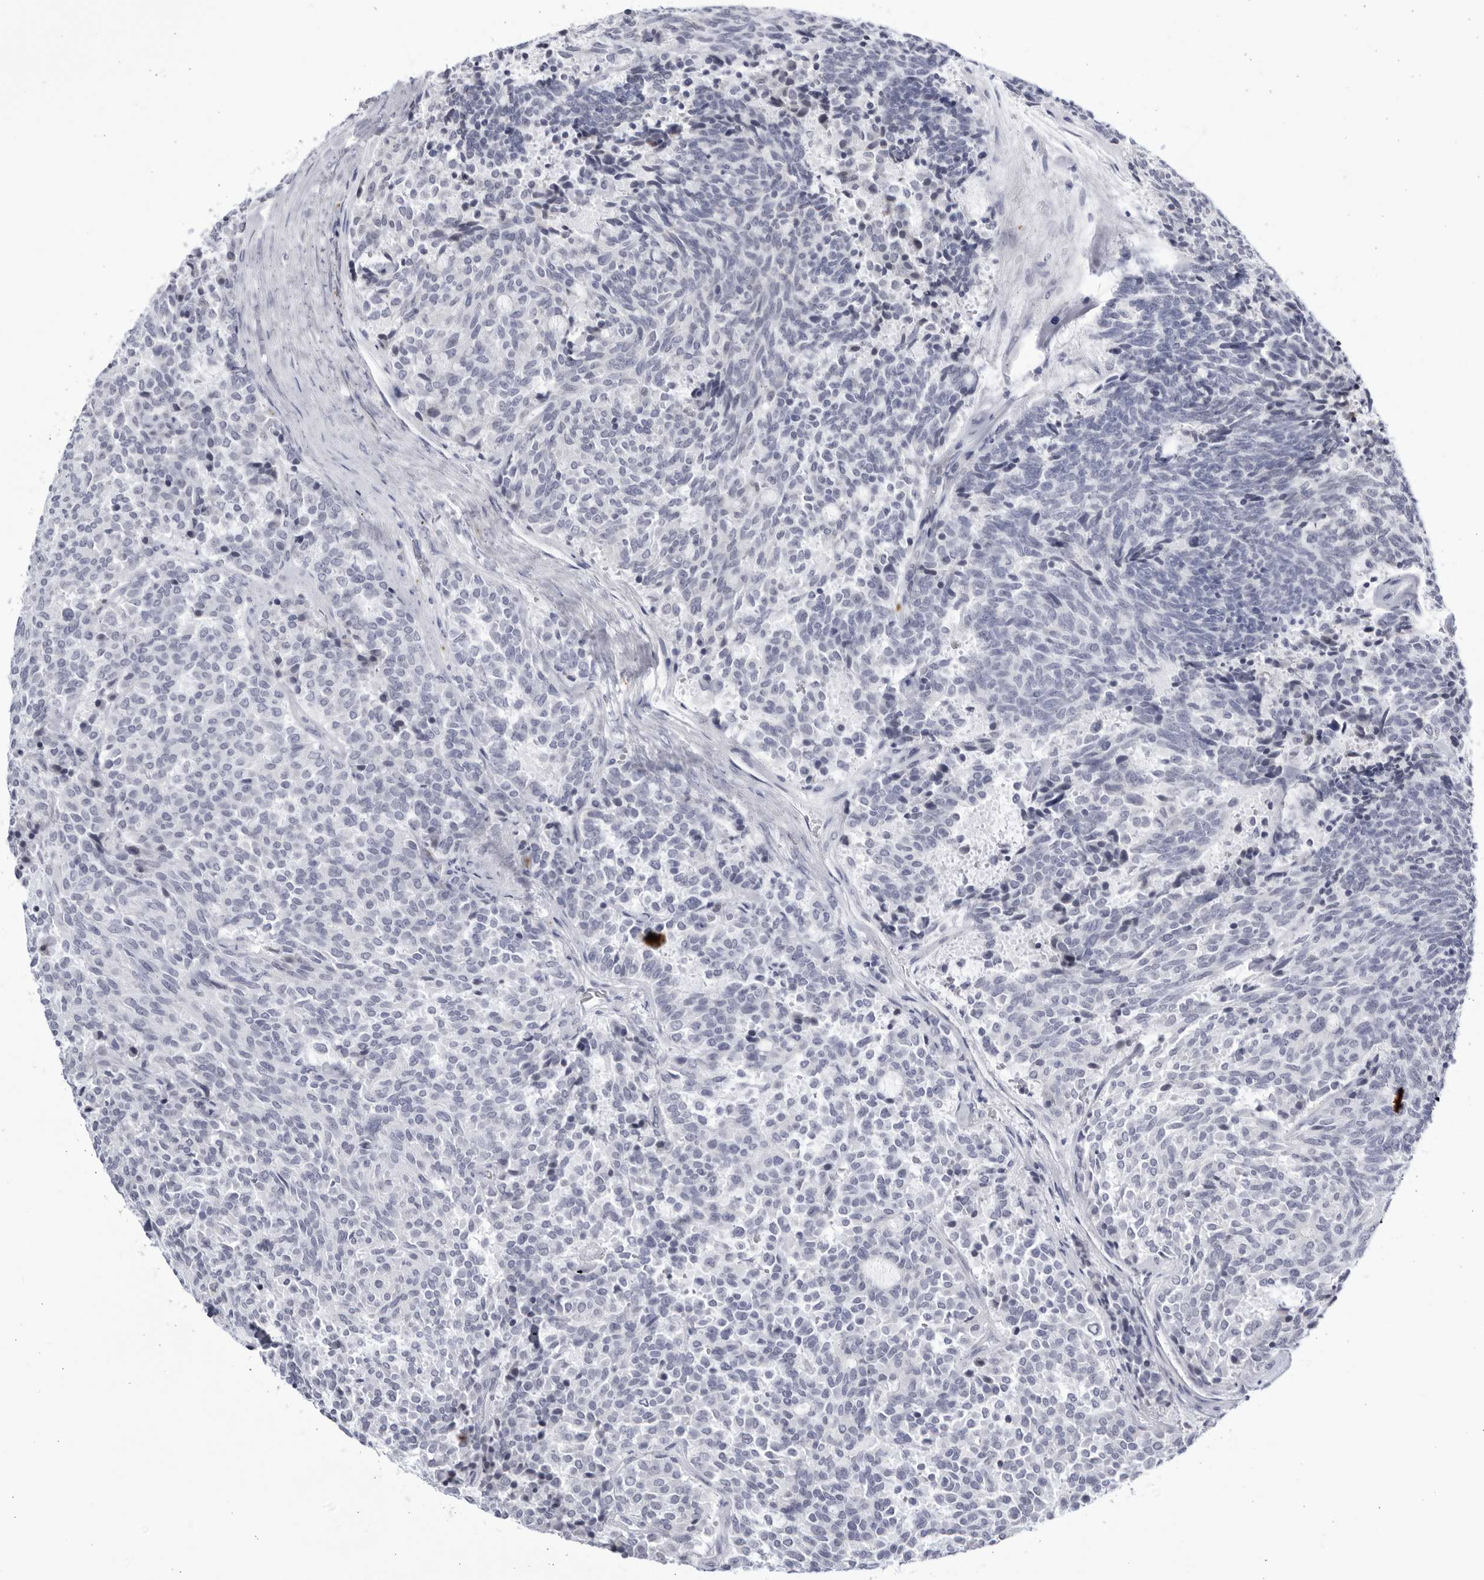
{"staining": {"intensity": "negative", "quantity": "none", "location": "none"}, "tissue": "carcinoid", "cell_type": "Tumor cells", "image_type": "cancer", "snomed": [{"axis": "morphology", "description": "Carcinoid, malignant, NOS"}, {"axis": "topography", "description": "Pancreas"}], "caption": "Immunohistochemistry of human carcinoid (malignant) reveals no staining in tumor cells.", "gene": "CCDC181", "patient": {"sex": "female", "age": 54}}